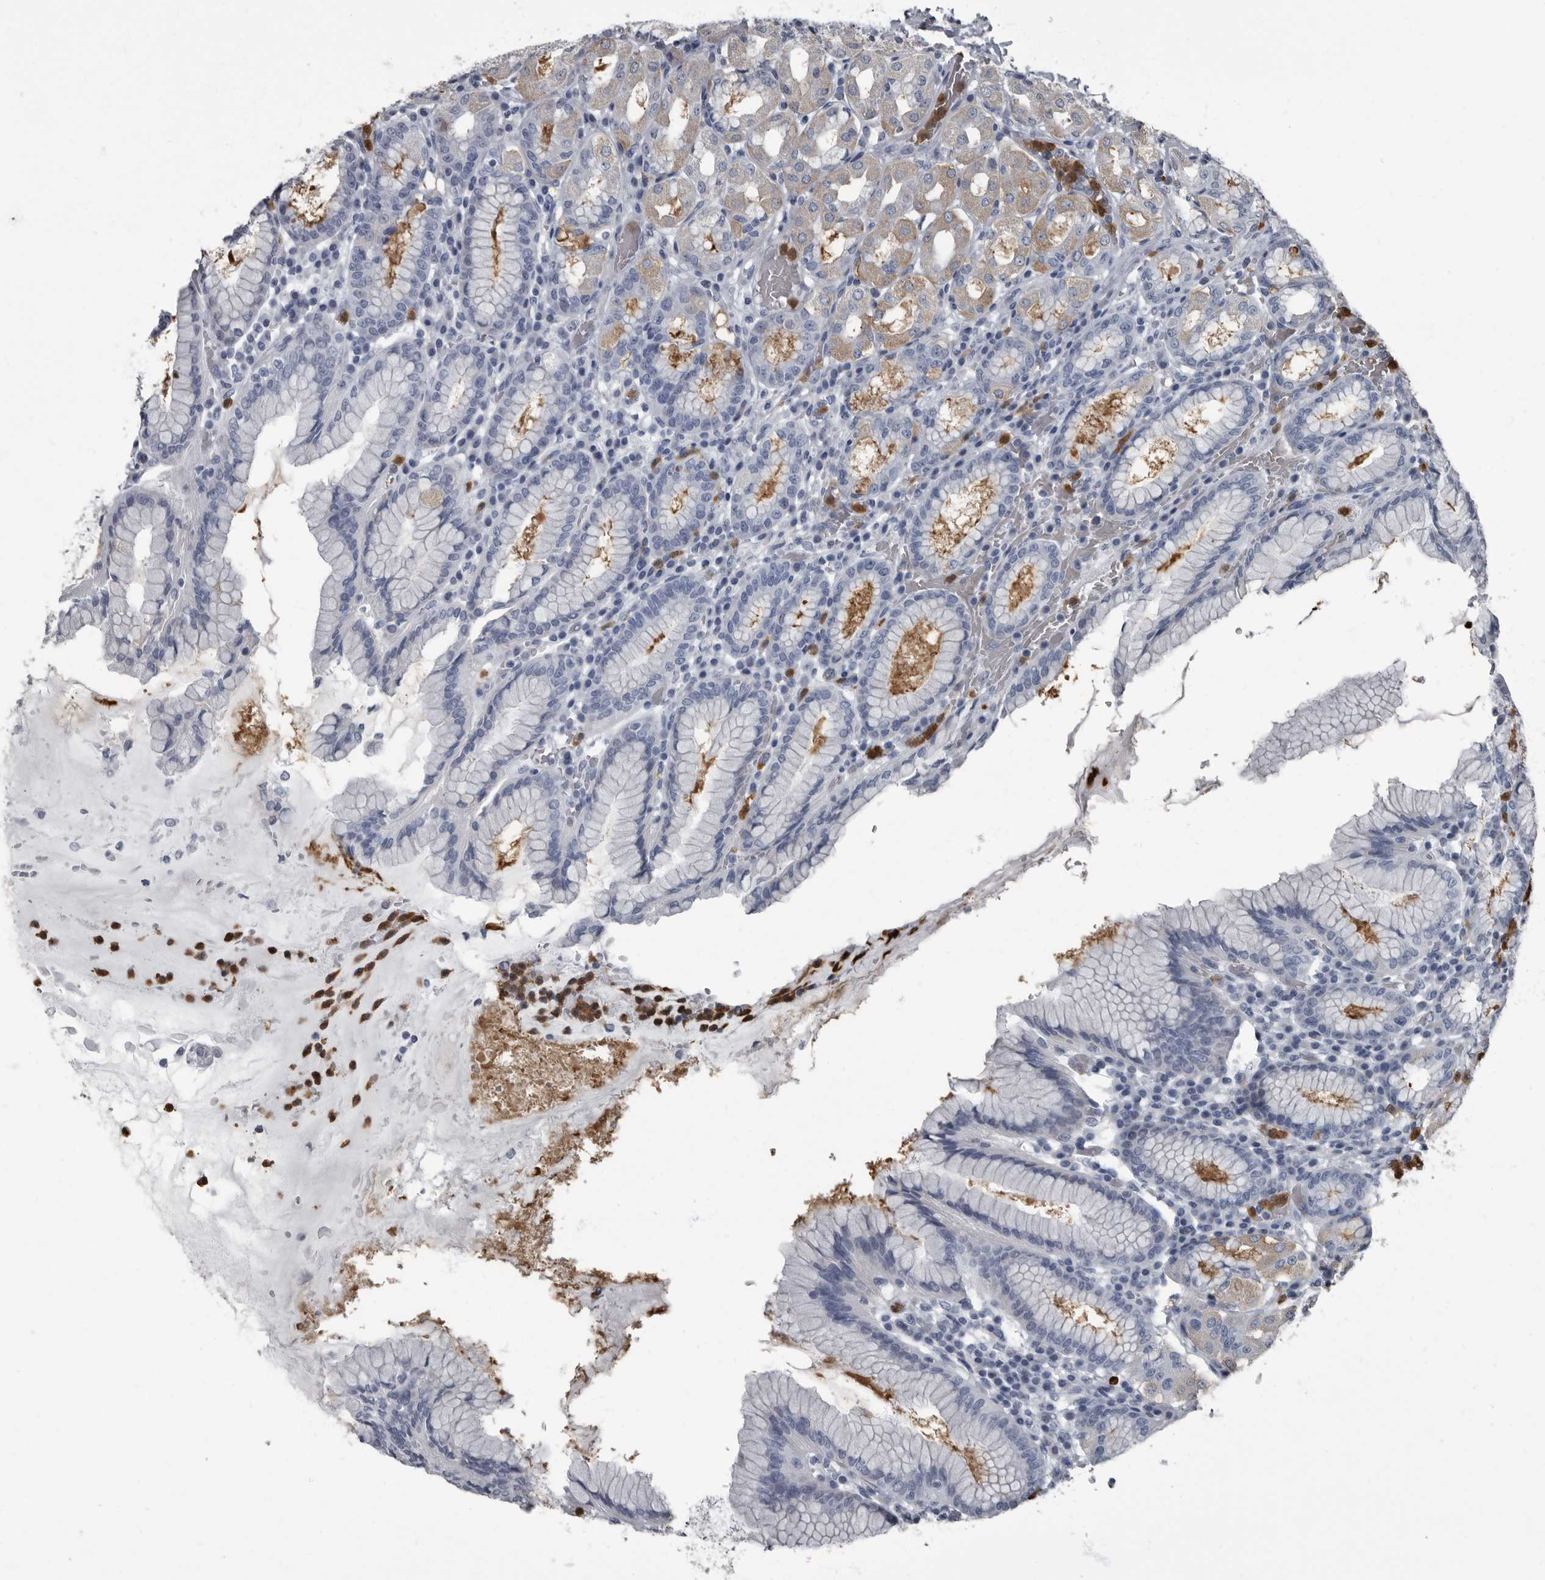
{"staining": {"intensity": "weak", "quantity": "<25%", "location": "cytoplasmic/membranous"}, "tissue": "stomach", "cell_type": "Glandular cells", "image_type": "normal", "snomed": [{"axis": "morphology", "description": "Normal tissue, NOS"}, {"axis": "topography", "description": "Stomach"}, {"axis": "topography", "description": "Stomach, lower"}], "caption": "A histopathology image of human stomach is negative for staining in glandular cells.", "gene": "TPD52L1", "patient": {"sex": "female", "age": 56}}